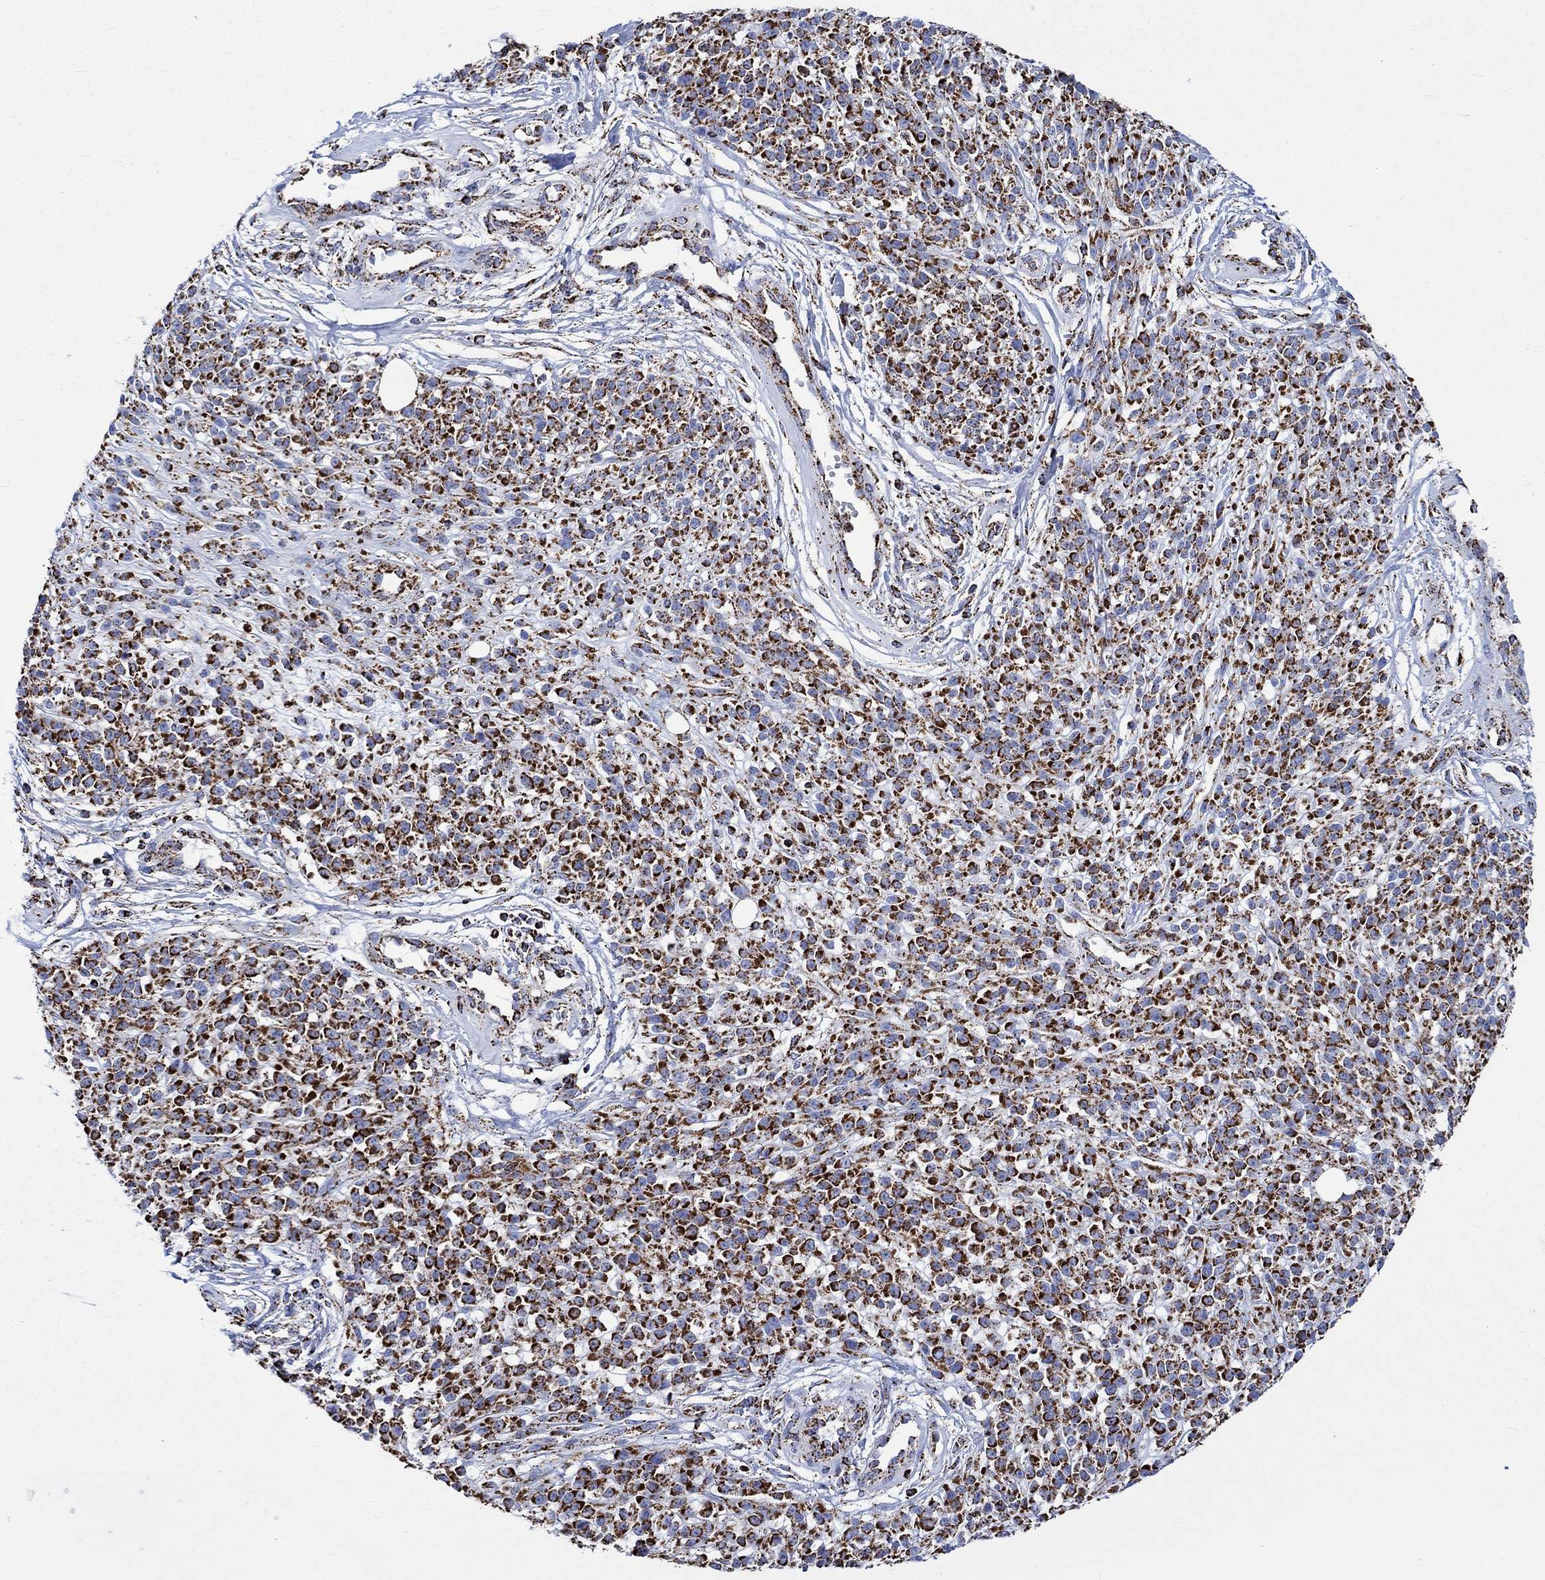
{"staining": {"intensity": "strong", "quantity": ">75%", "location": "cytoplasmic/membranous"}, "tissue": "melanoma", "cell_type": "Tumor cells", "image_type": "cancer", "snomed": [{"axis": "morphology", "description": "Malignant melanoma, NOS"}, {"axis": "topography", "description": "Skin"}, {"axis": "topography", "description": "Skin of trunk"}], "caption": "Immunohistochemical staining of human melanoma reveals high levels of strong cytoplasmic/membranous protein staining in approximately >75% of tumor cells.", "gene": "RCE1", "patient": {"sex": "male", "age": 74}}